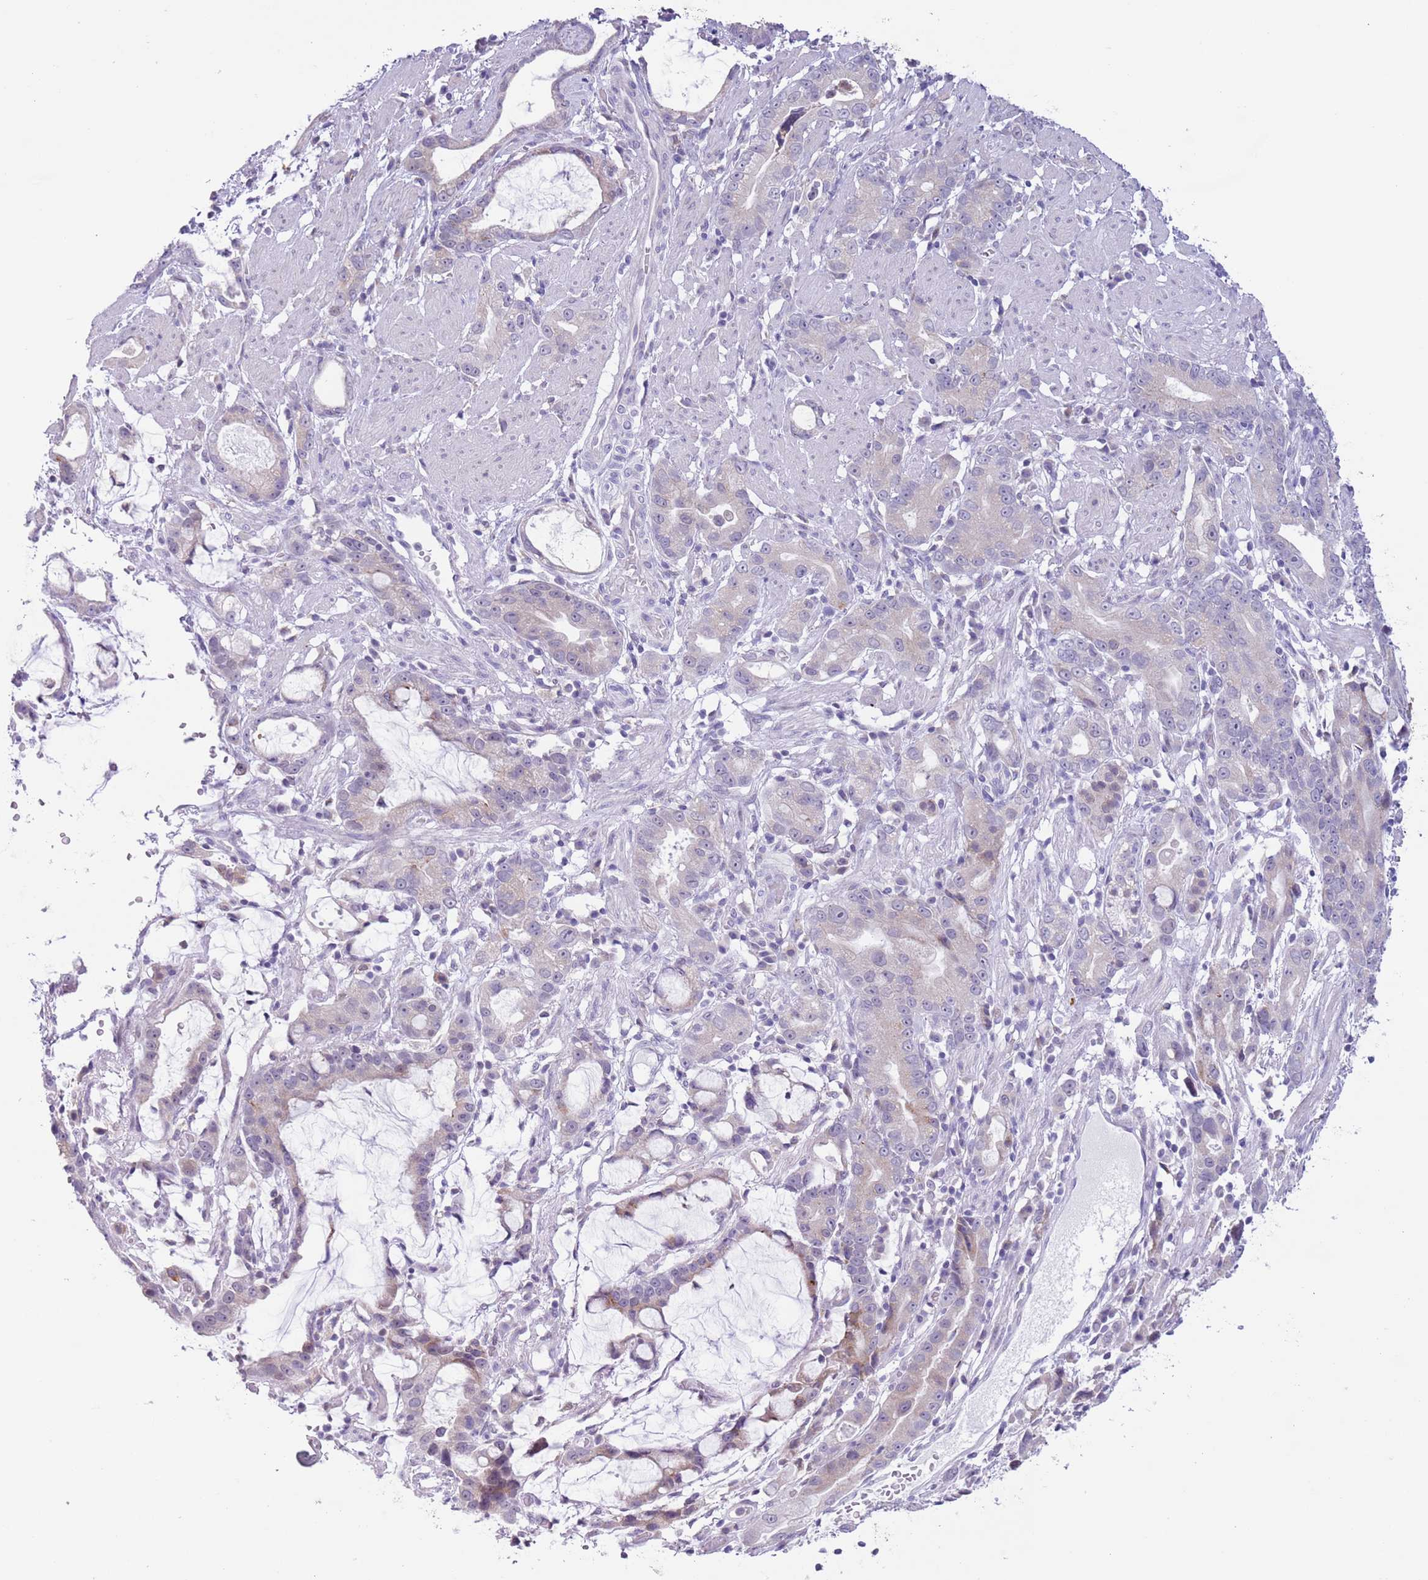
{"staining": {"intensity": "weak", "quantity": "<25%", "location": "nuclear"}, "tissue": "stomach cancer", "cell_type": "Tumor cells", "image_type": "cancer", "snomed": [{"axis": "morphology", "description": "Adenocarcinoma, NOS"}, {"axis": "topography", "description": "Stomach"}], "caption": "This histopathology image is of stomach adenocarcinoma stained with immunohistochemistry (IHC) to label a protein in brown with the nuclei are counter-stained blue. There is no expression in tumor cells.", "gene": "ZNF576", "patient": {"sex": "male", "age": 55}}